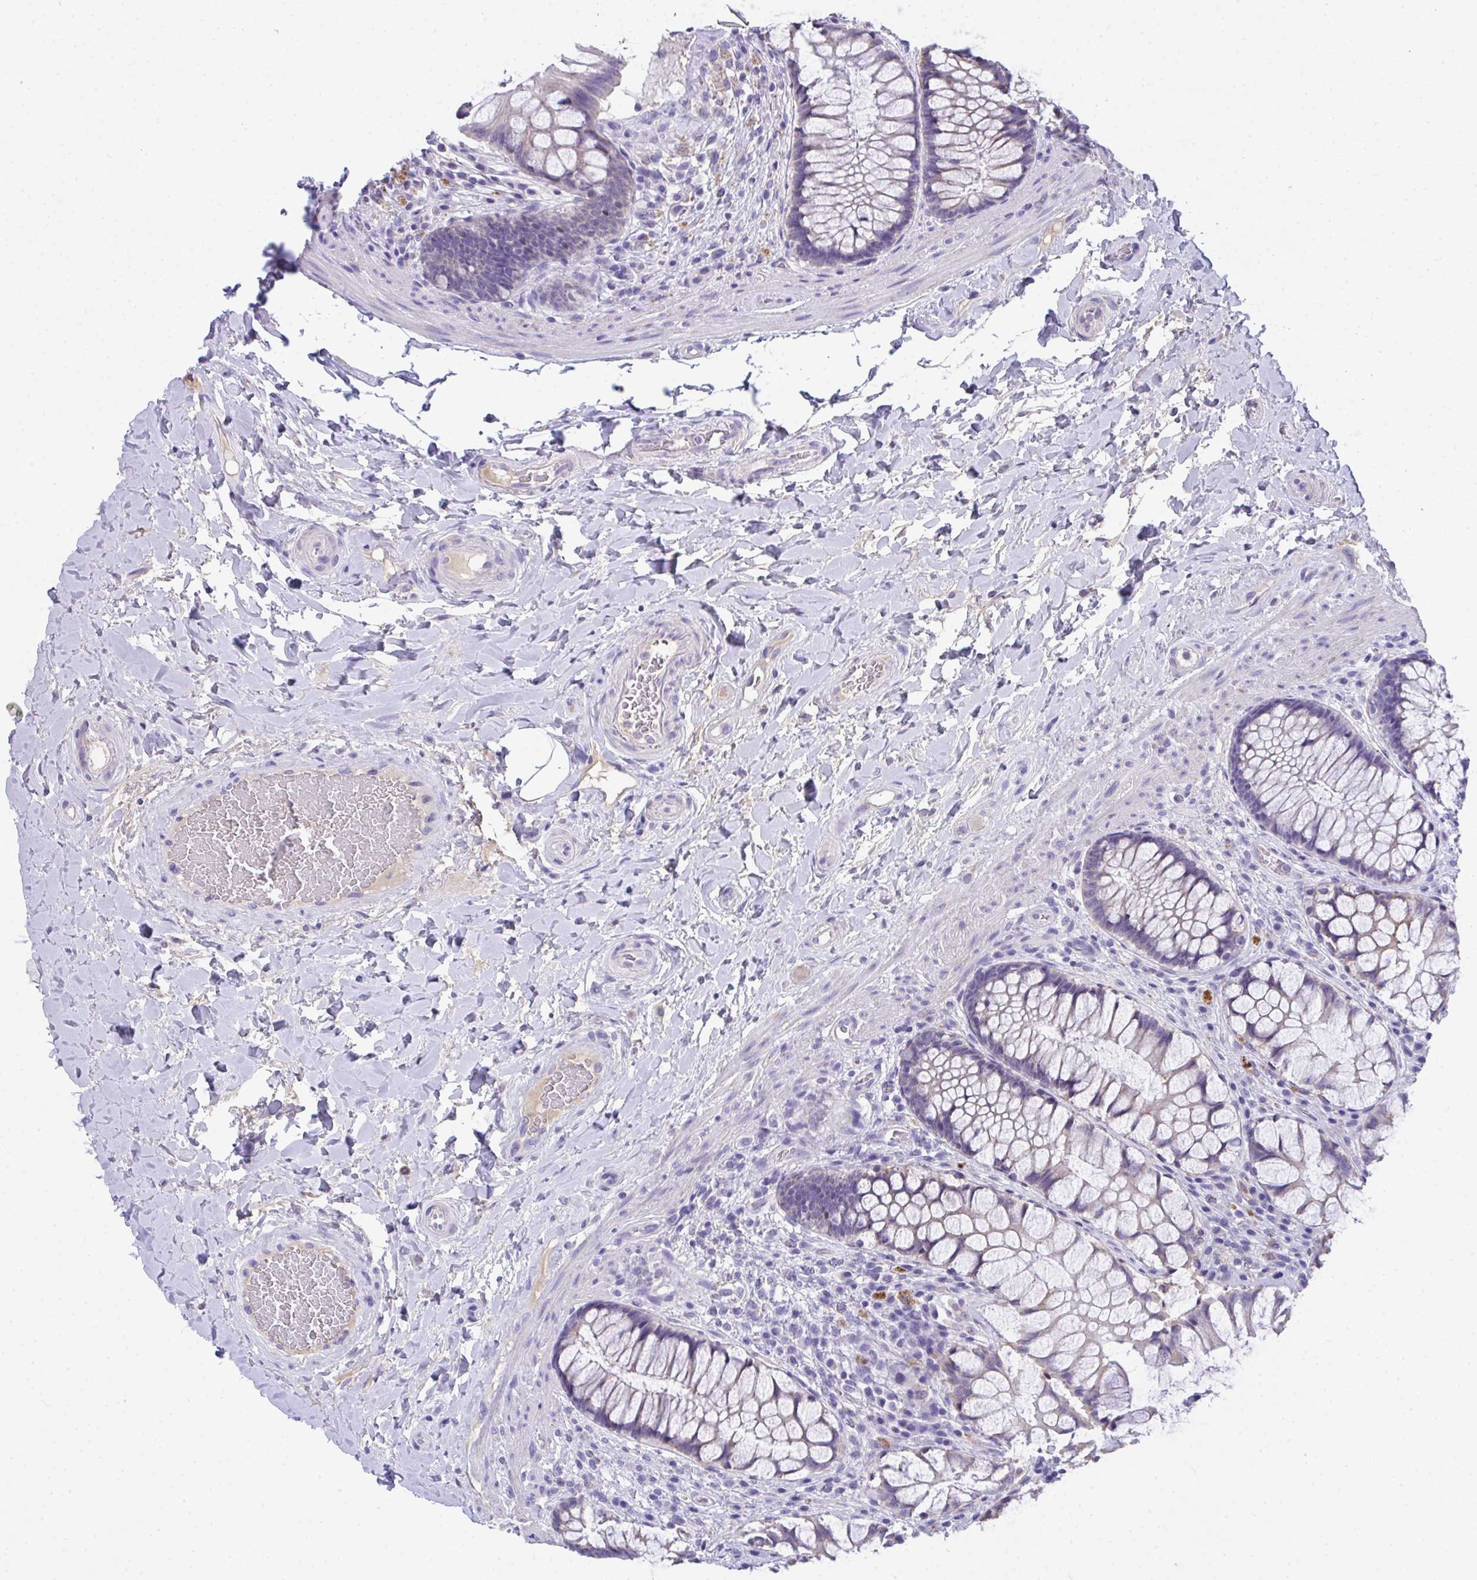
{"staining": {"intensity": "weak", "quantity": "25%-75%", "location": "cytoplasmic/membranous"}, "tissue": "rectum", "cell_type": "Glandular cells", "image_type": "normal", "snomed": [{"axis": "morphology", "description": "Normal tissue, NOS"}, {"axis": "topography", "description": "Rectum"}], "caption": "The image exhibits immunohistochemical staining of benign rectum. There is weak cytoplasmic/membranous expression is seen in approximately 25%-75% of glandular cells.", "gene": "COA5", "patient": {"sex": "female", "age": 58}}